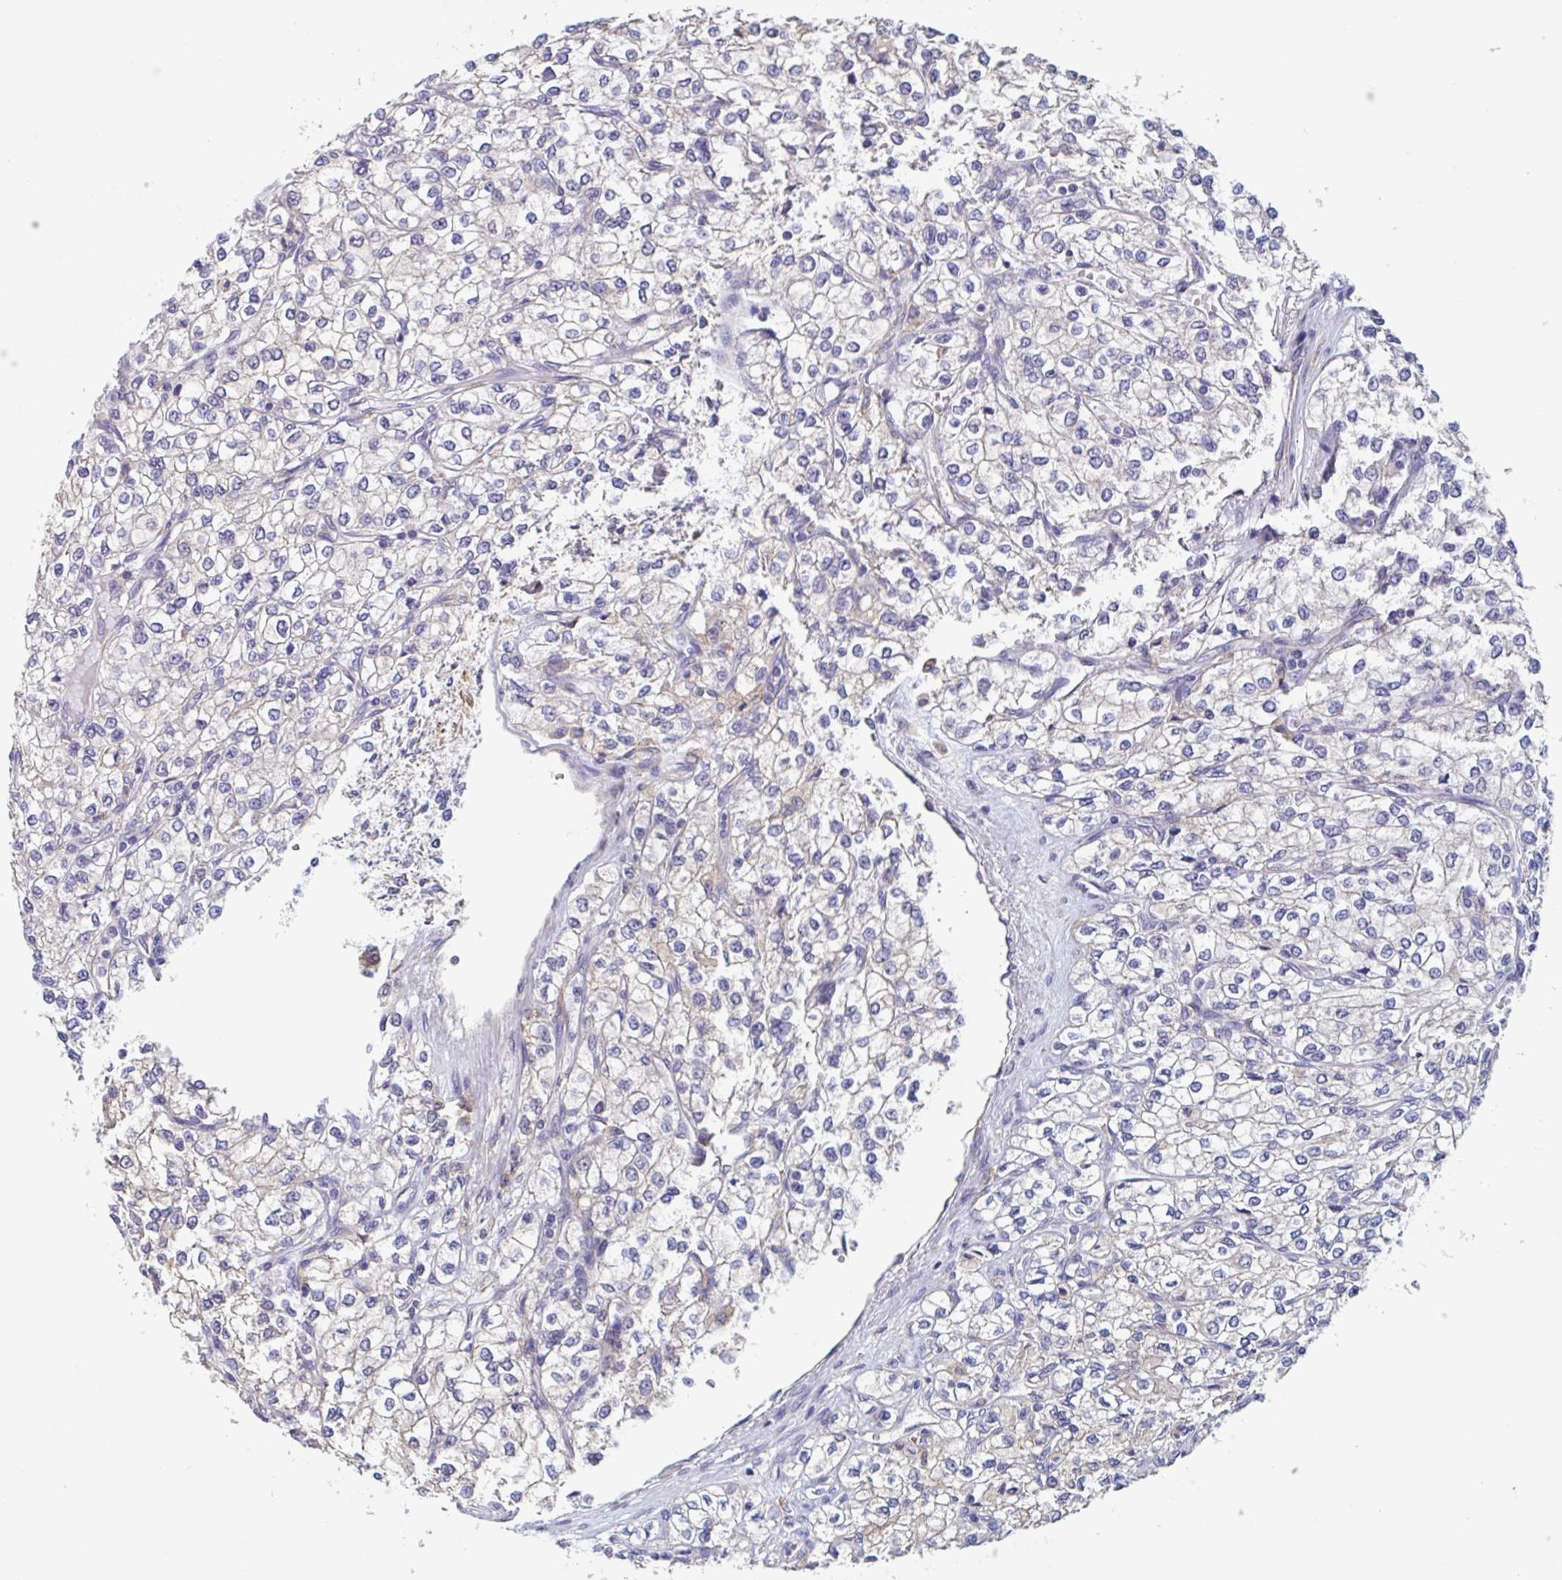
{"staining": {"intensity": "negative", "quantity": "none", "location": "none"}, "tissue": "renal cancer", "cell_type": "Tumor cells", "image_type": "cancer", "snomed": [{"axis": "morphology", "description": "Adenocarcinoma, NOS"}, {"axis": "topography", "description": "Kidney"}], "caption": "Renal cancer stained for a protein using immunohistochemistry (IHC) shows no staining tumor cells.", "gene": "SNX8", "patient": {"sex": "male", "age": 80}}